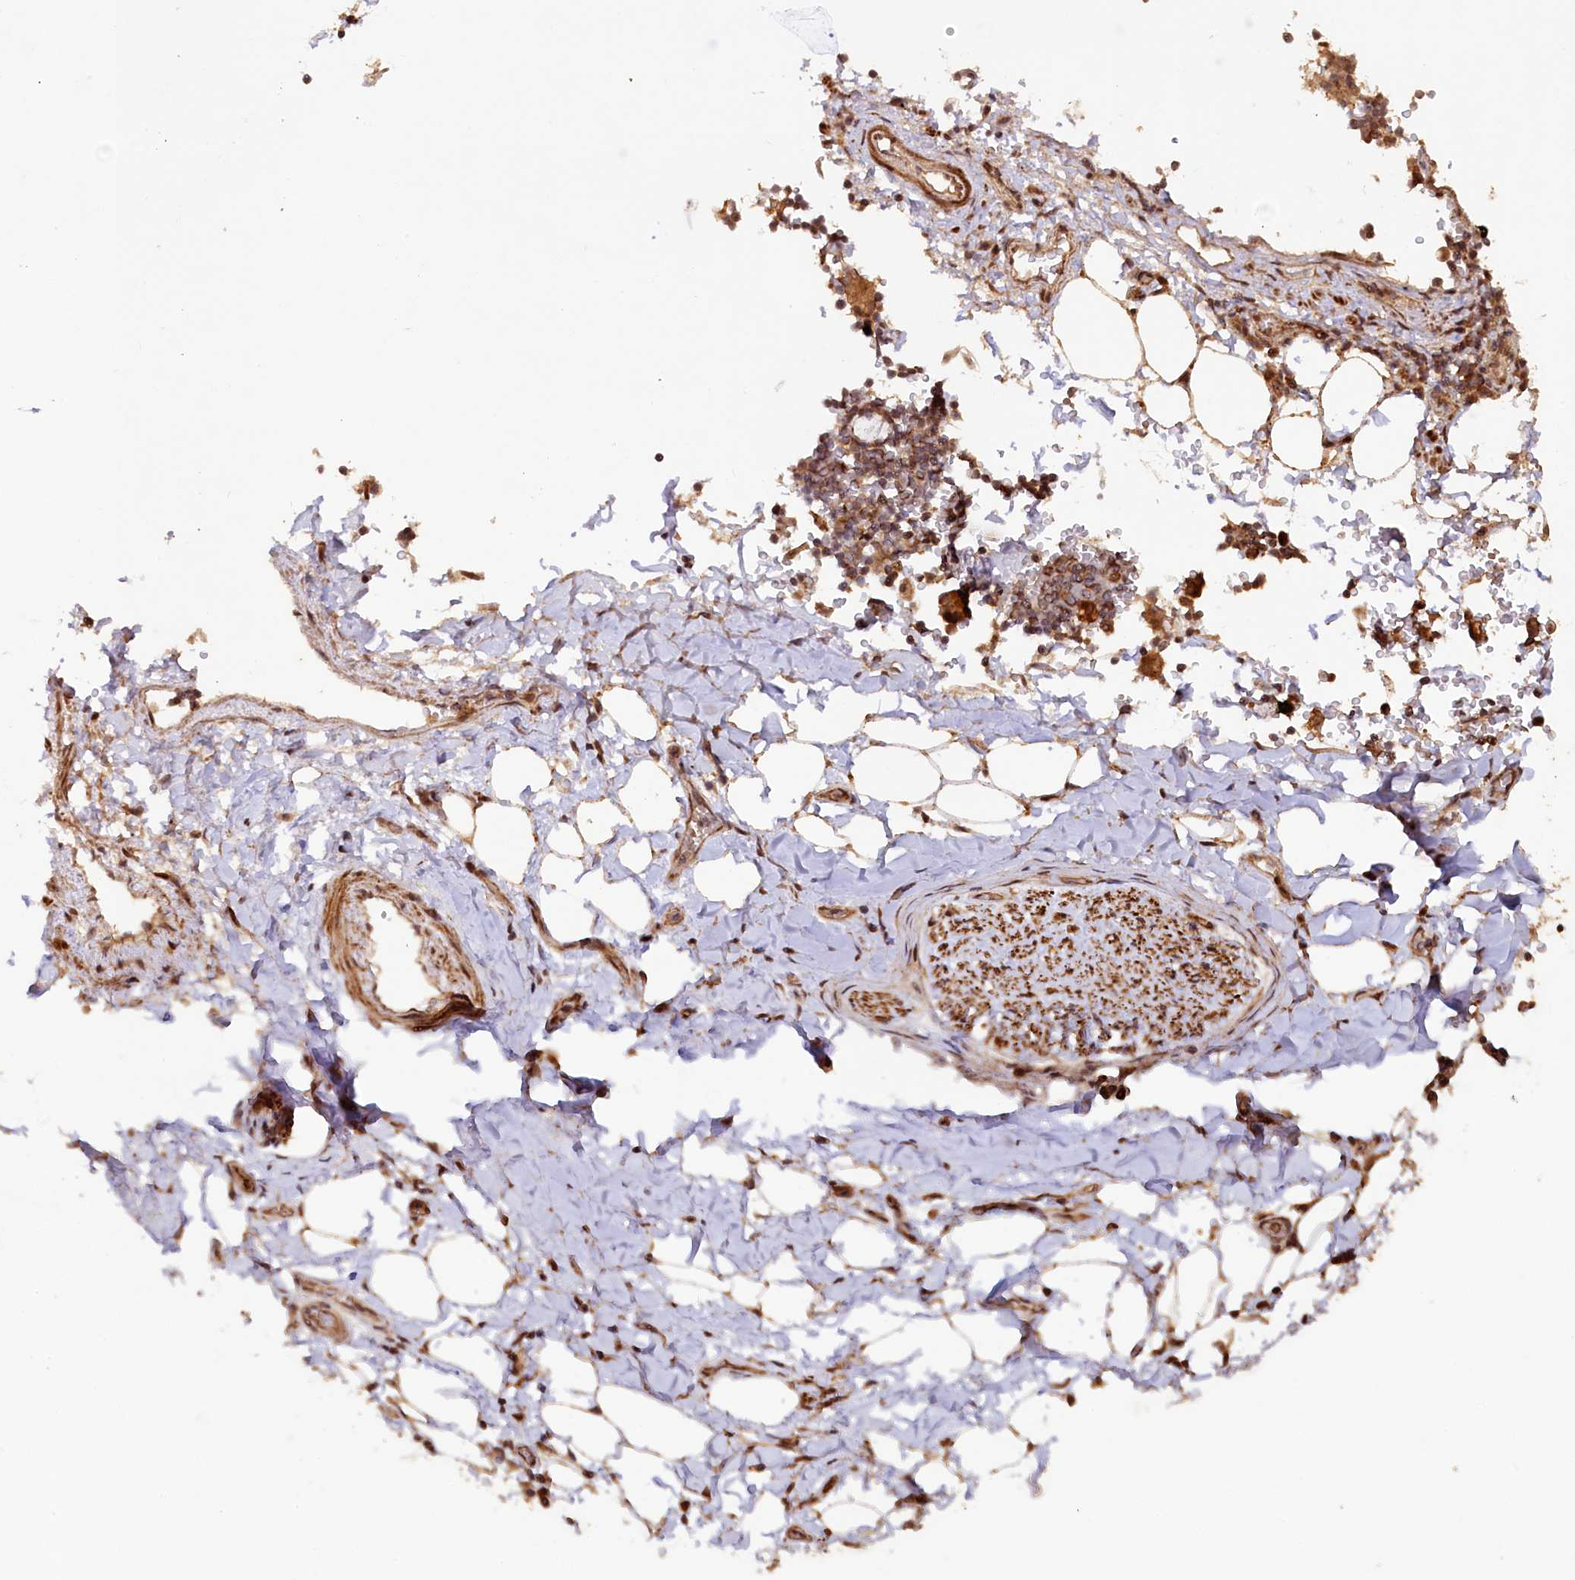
{"staining": {"intensity": "strong", "quantity": ">75%", "location": "cytoplasmic/membranous,nuclear"}, "tissue": "adipose tissue", "cell_type": "Adipocytes", "image_type": "normal", "snomed": [{"axis": "morphology", "description": "Normal tissue, NOS"}, {"axis": "topography", "description": "Lymph node"}, {"axis": "topography", "description": "Cartilage tissue"}, {"axis": "topography", "description": "Bronchus"}], "caption": "A brown stain shows strong cytoplasmic/membranous,nuclear positivity of a protein in adipocytes of normal adipose tissue.", "gene": "SHPRH", "patient": {"sex": "male", "age": 63}}